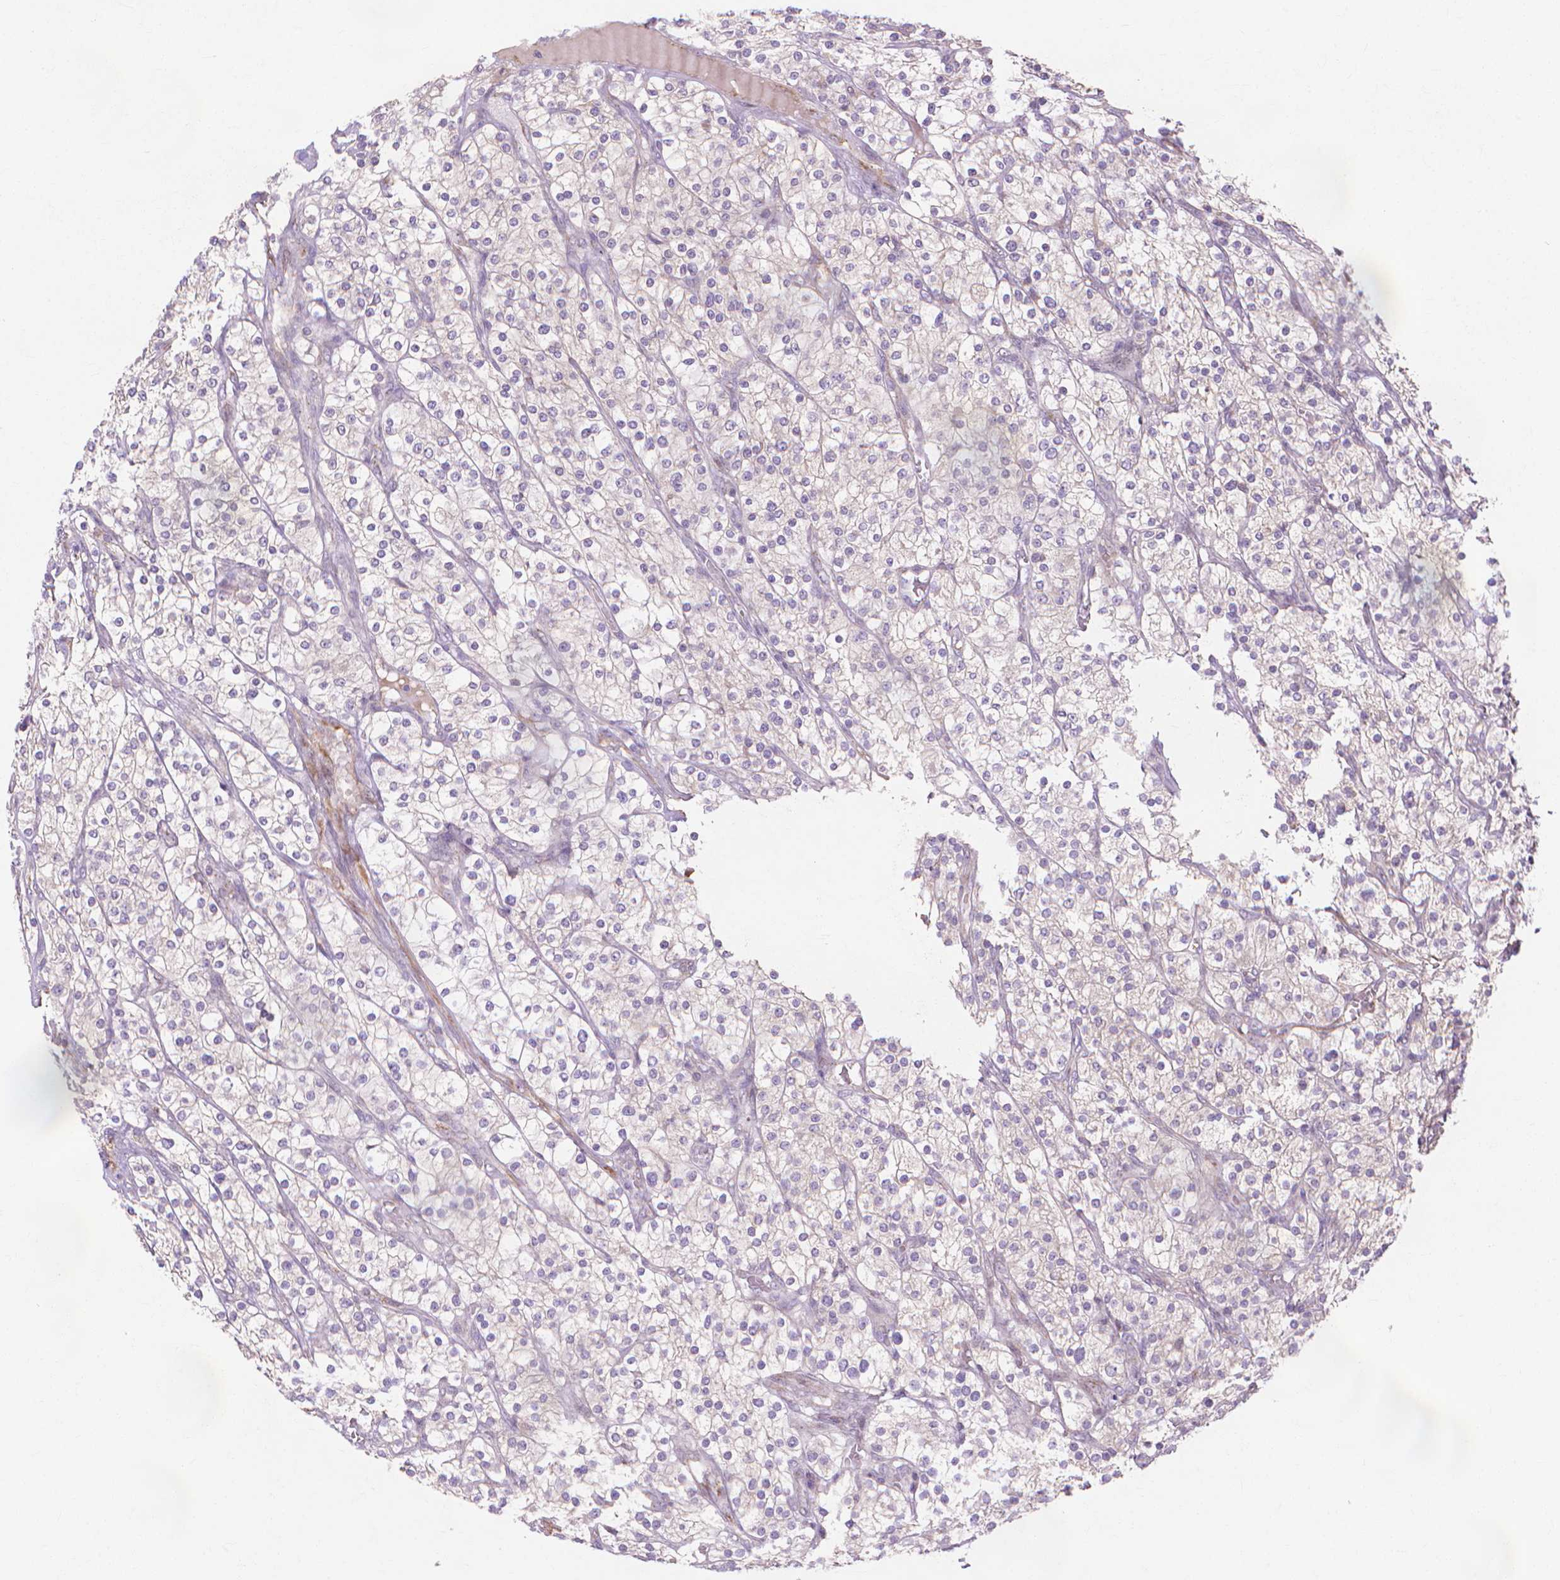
{"staining": {"intensity": "negative", "quantity": "none", "location": "none"}, "tissue": "renal cancer", "cell_type": "Tumor cells", "image_type": "cancer", "snomed": [{"axis": "morphology", "description": "Adenocarcinoma, NOS"}, {"axis": "topography", "description": "Kidney"}], "caption": "This is an IHC micrograph of human adenocarcinoma (renal). There is no staining in tumor cells.", "gene": "PRDM13", "patient": {"sex": "male", "age": 80}}